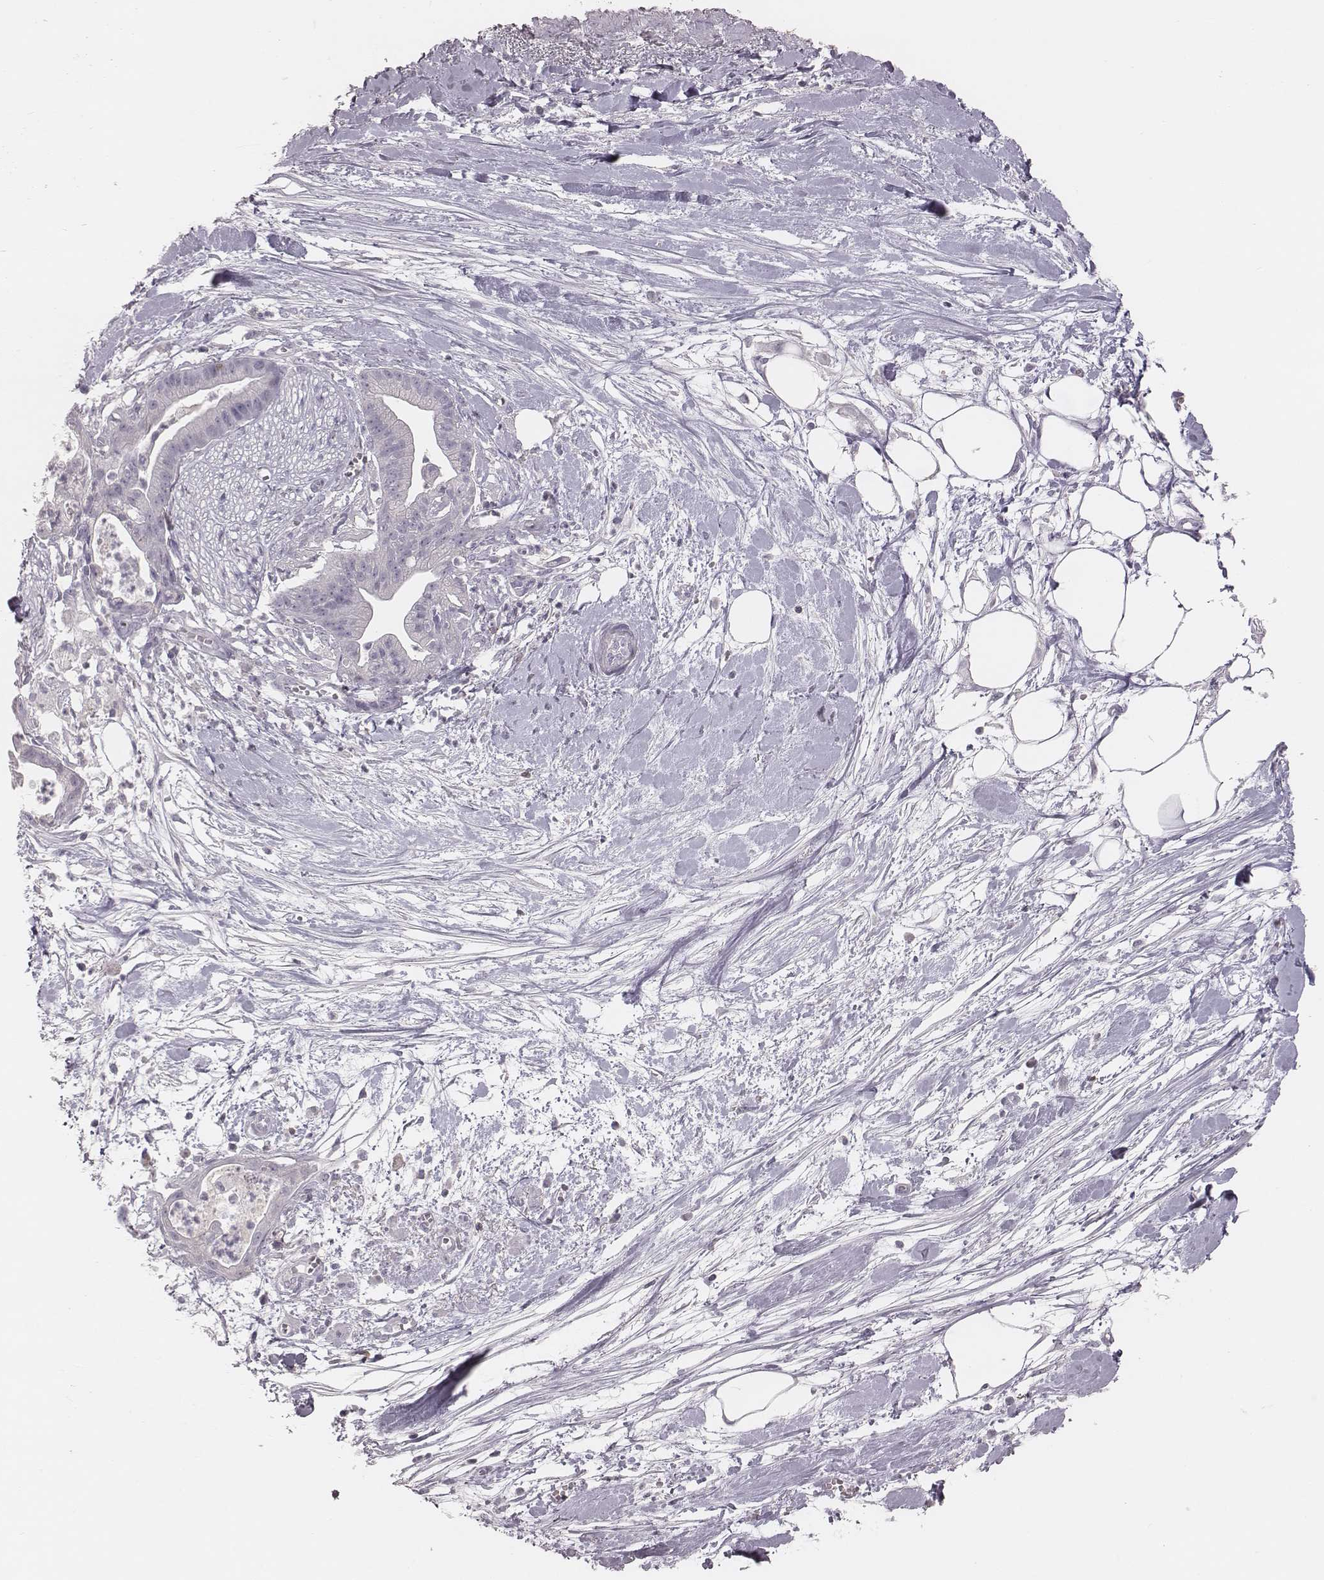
{"staining": {"intensity": "negative", "quantity": "none", "location": "none"}, "tissue": "pancreatic cancer", "cell_type": "Tumor cells", "image_type": "cancer", "snomed": [{"axis": "morphology", "description": "Normal tissue, NOS"}, {"axis": "morphology", "description": "Adenocarcinoma, NOS"}, {"axis": "topography", "description": "Lymph node"}, {"axis": "topography", "description": "Pancreas"}], "caption": "Image shows no significant protein staining in tumor cells of pancreatic cancer (adenocarcinoma).", "gene": "PDCD1", "patient": {"sex": "female", "age": 58}}